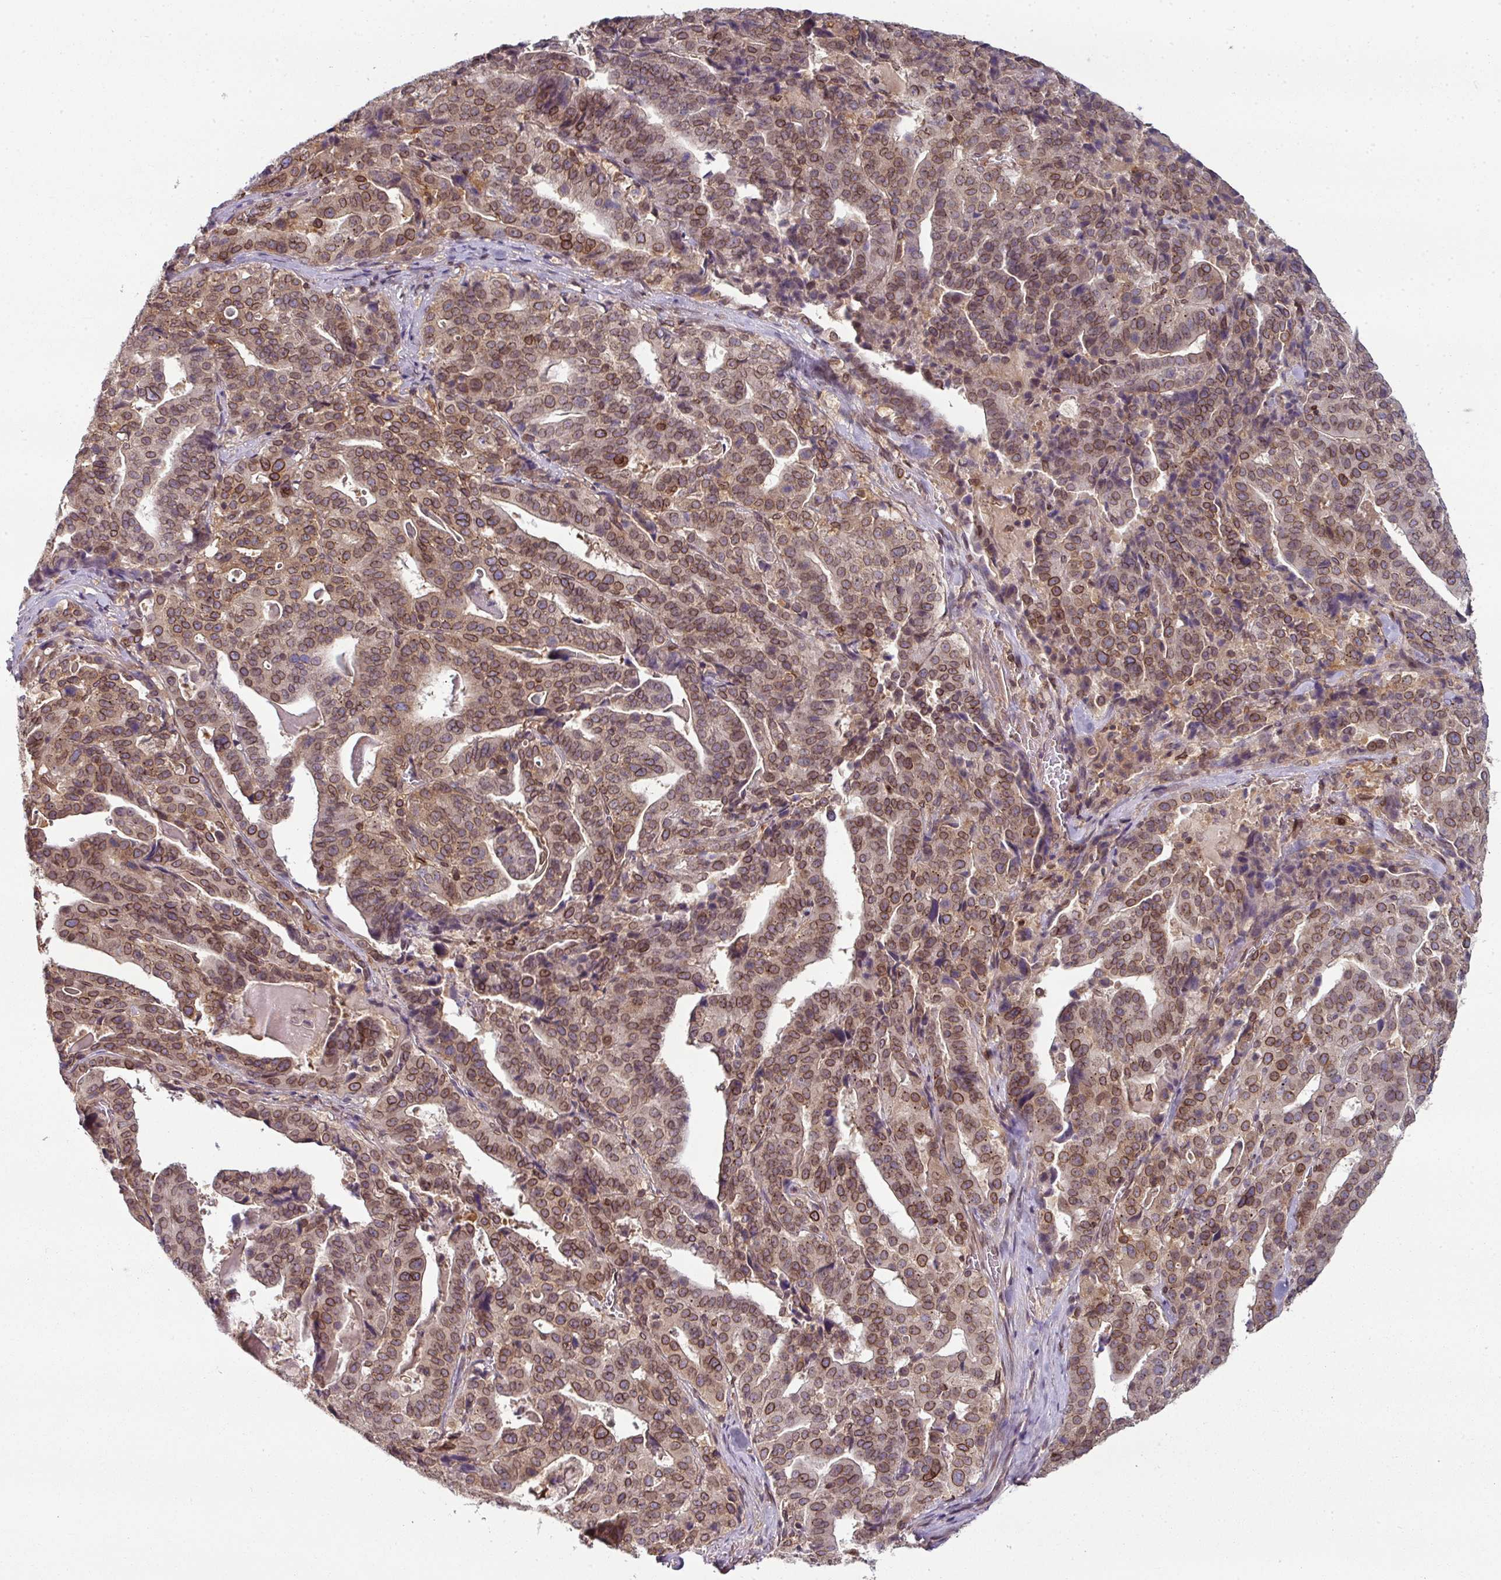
{"staining": {"intensity": "moderate", "quantity": ">75%", "location": "cytoplasmic/membranous,nuclear"}, "tissue": "stomach cancer", "cell_type": "Tumor cells", "image_type": "cancer", "snomed": [{"axis": "morphology", "description": "Adenocarcinoma, NOS"}, {"axis": "topography", "description": "Stomach"}], "caption": "Immunohistochemical staining of stomach adenocarcinoma displays medium levels of moderate cytoplasmic/membranous and nuclear protein positivity in about >75% of tumor cells. (DAB IHC, brown staining for protein, blue staining for nuclei).", "gene": "RANGAP1", "patient": {"sex": "male", "age": 48}}